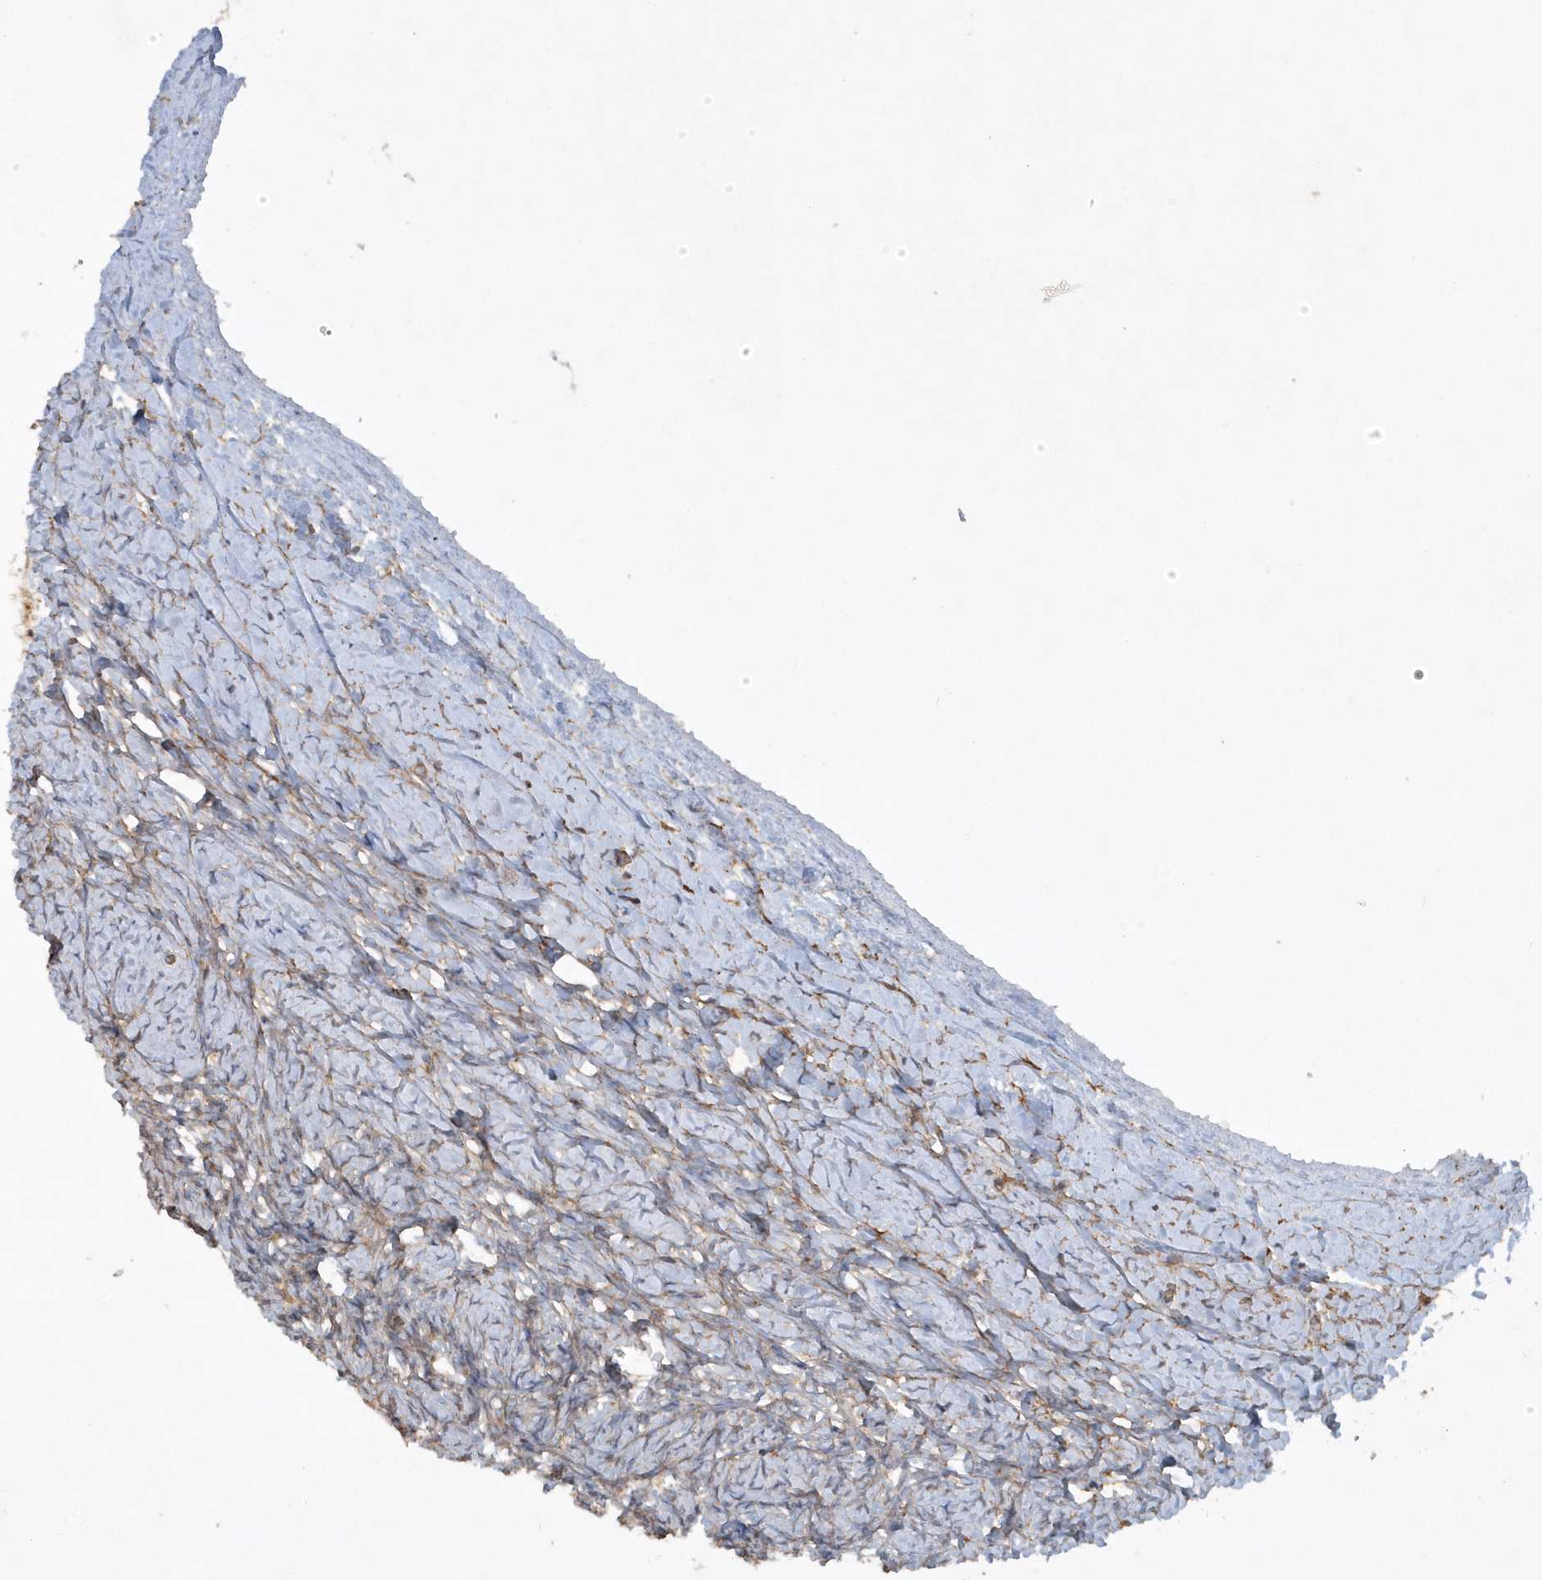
{"staining": {"intensity": "weak", "quantity": "<25%", "location": "cytoplasmic/membranous"}, "tissue": "ovary", "cell_type": "Ovarian stroma cells", "image_type": "normal", "snomed": [{"axis": "morphology", "description": "Normal tissue, NOS"}, {"axis": "morphology", "description": "Developmental malformation"}, {"axis": "topography", "description": "Ovary"}], "caption": "Human ovary stained for a protein using IHC displays no positivity in ovarian stroma cells.", "gene": "RAI14", "patient": {"sex": "female", "age": 39}}